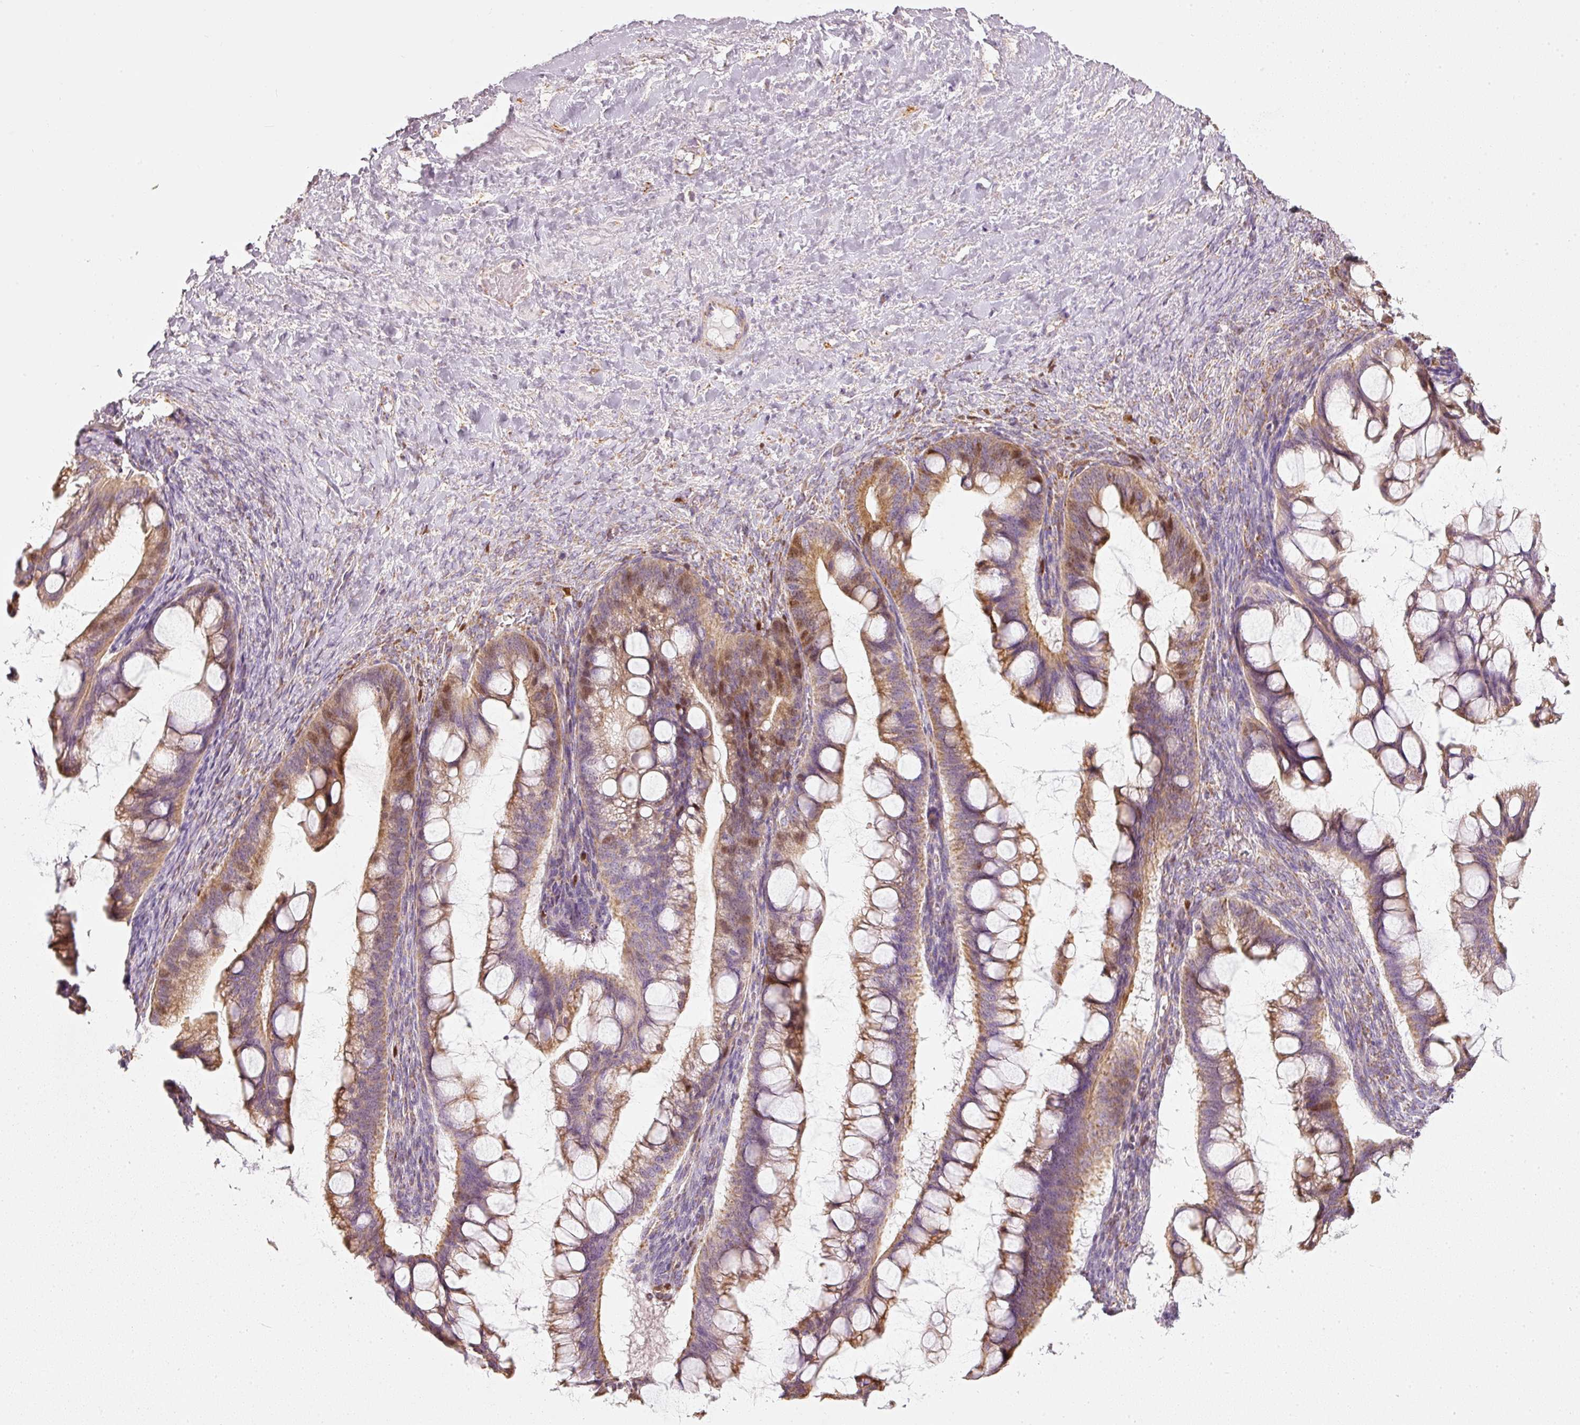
{"staining": {"intensity": "moderate", "quantity": ">75%", "location": "cytoplasmic/membranous,nuclear"}, "tissue": "ovarian cancer", "cell_type": "Tumor cells", "image_type": "cancer", "snomed": [{"axis": "morphology", "description": "Cystadenocarcinoma, mucinous, NOS"}, {"axis": "topography", "description": "Ovary"}], "caption": "Ovarian mucinous cystadenocarcinoma stained for a protein (brown) demonstrates moderate cytoplasmic/membranous and nuclear positive positivity in approximately >75% of tumor cells.", "gene": "DUT", "patient": {"sex": "female", "age": 73}}